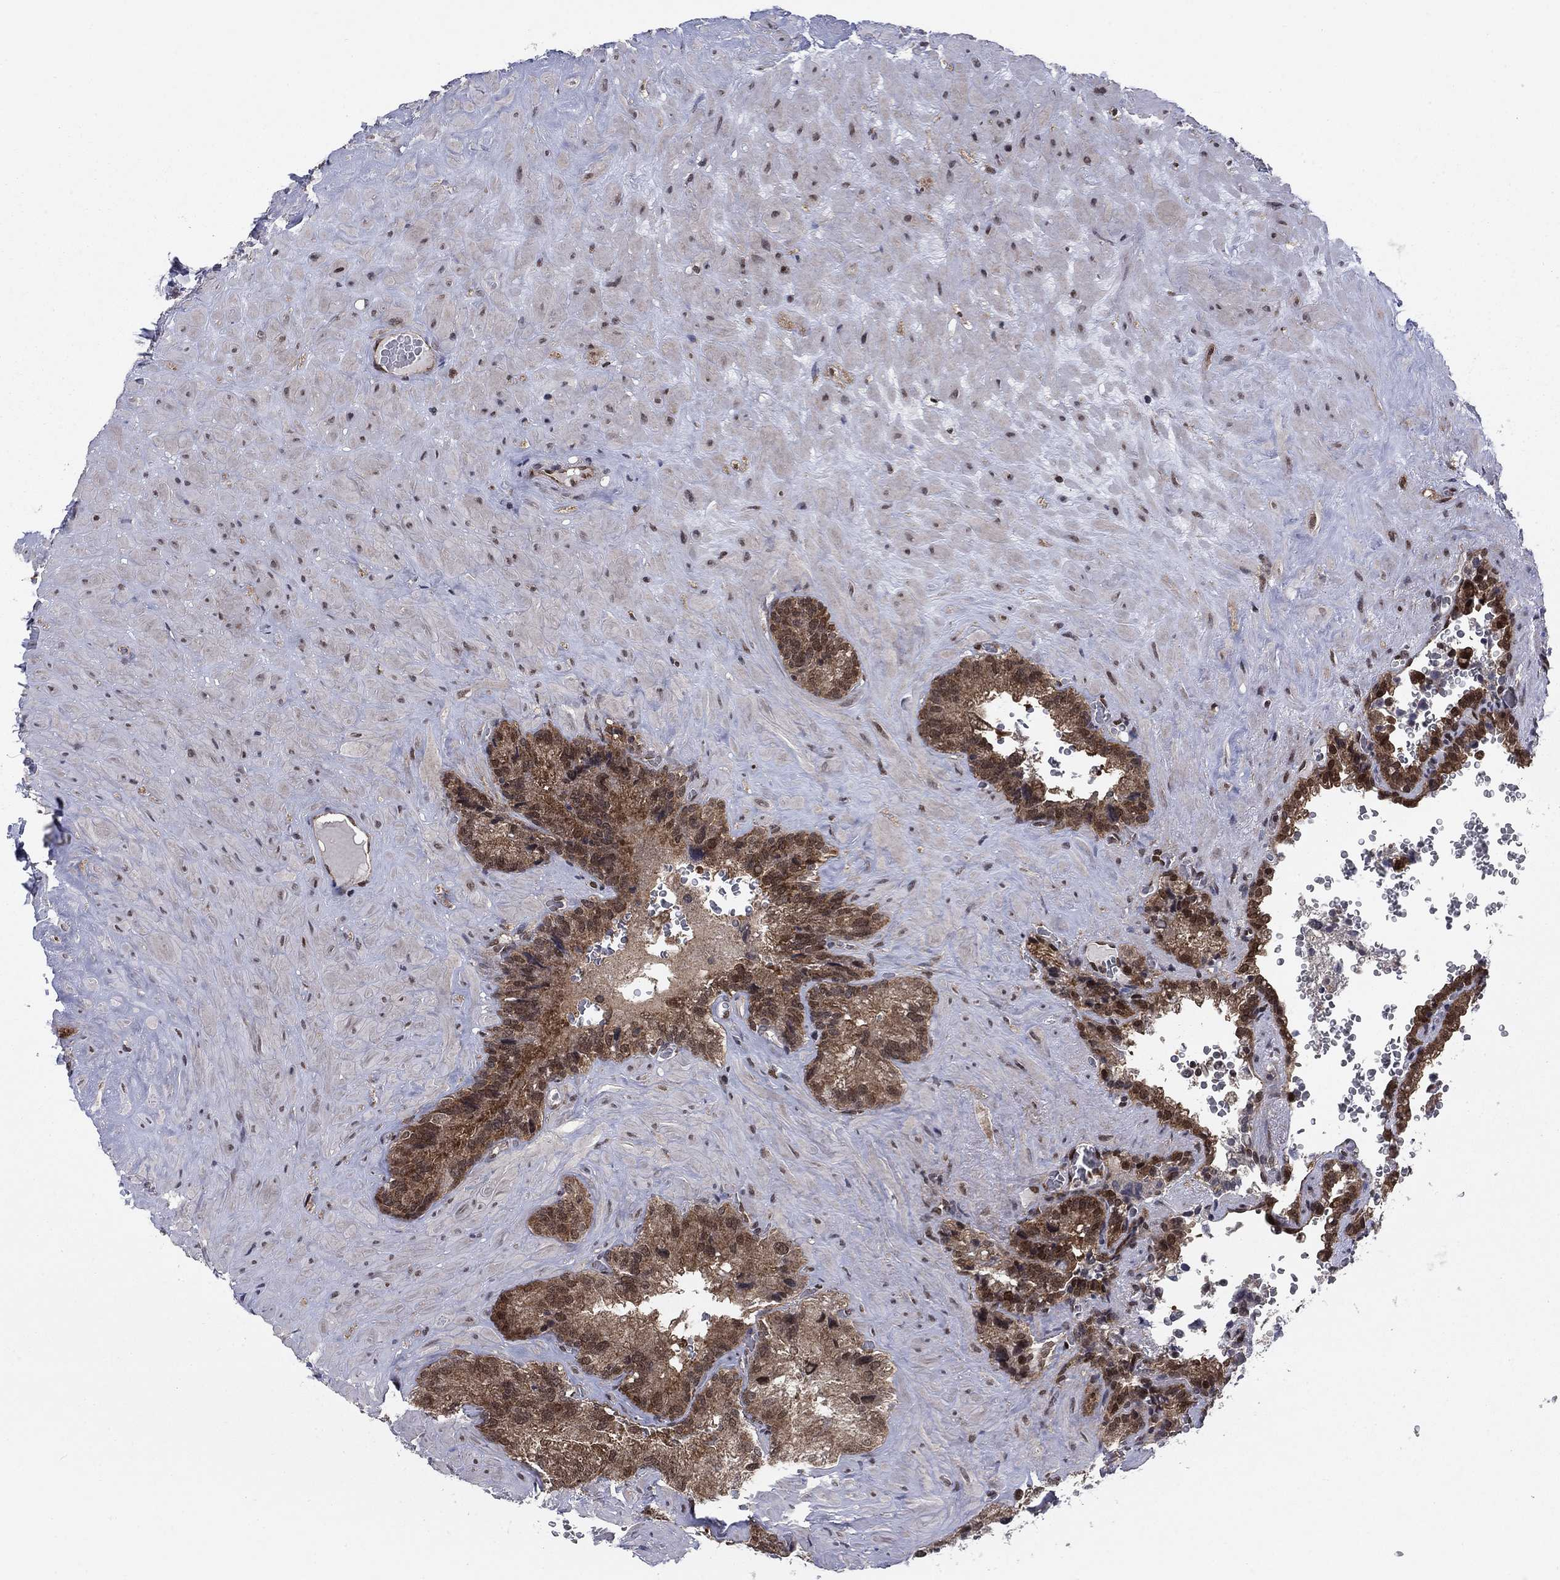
{"staining": {"intensity": "moderate", "quantity": ">75%", "location": "cytoplasmic/membranous,nuclear"}, "tissue": "seminal vesicle", "cell_type": "Glandular cells", "image_type": "normal", "snomed": [{"axis": "morphology", "description": "Normal tissue, NOS"}, {"axis": "topography", "description": "Seminal veicle"}], "caption": "DAB immunohistochemical staining of unremarkable human seminal vesicle demonstrates moderate cytoplasmic/membranous,nuclear protein staining in about >75% of glandular cells. Nuclei are stained in blue.", "gene": "DNAJA1", "patient": {"sex": "male", "age": 72}}